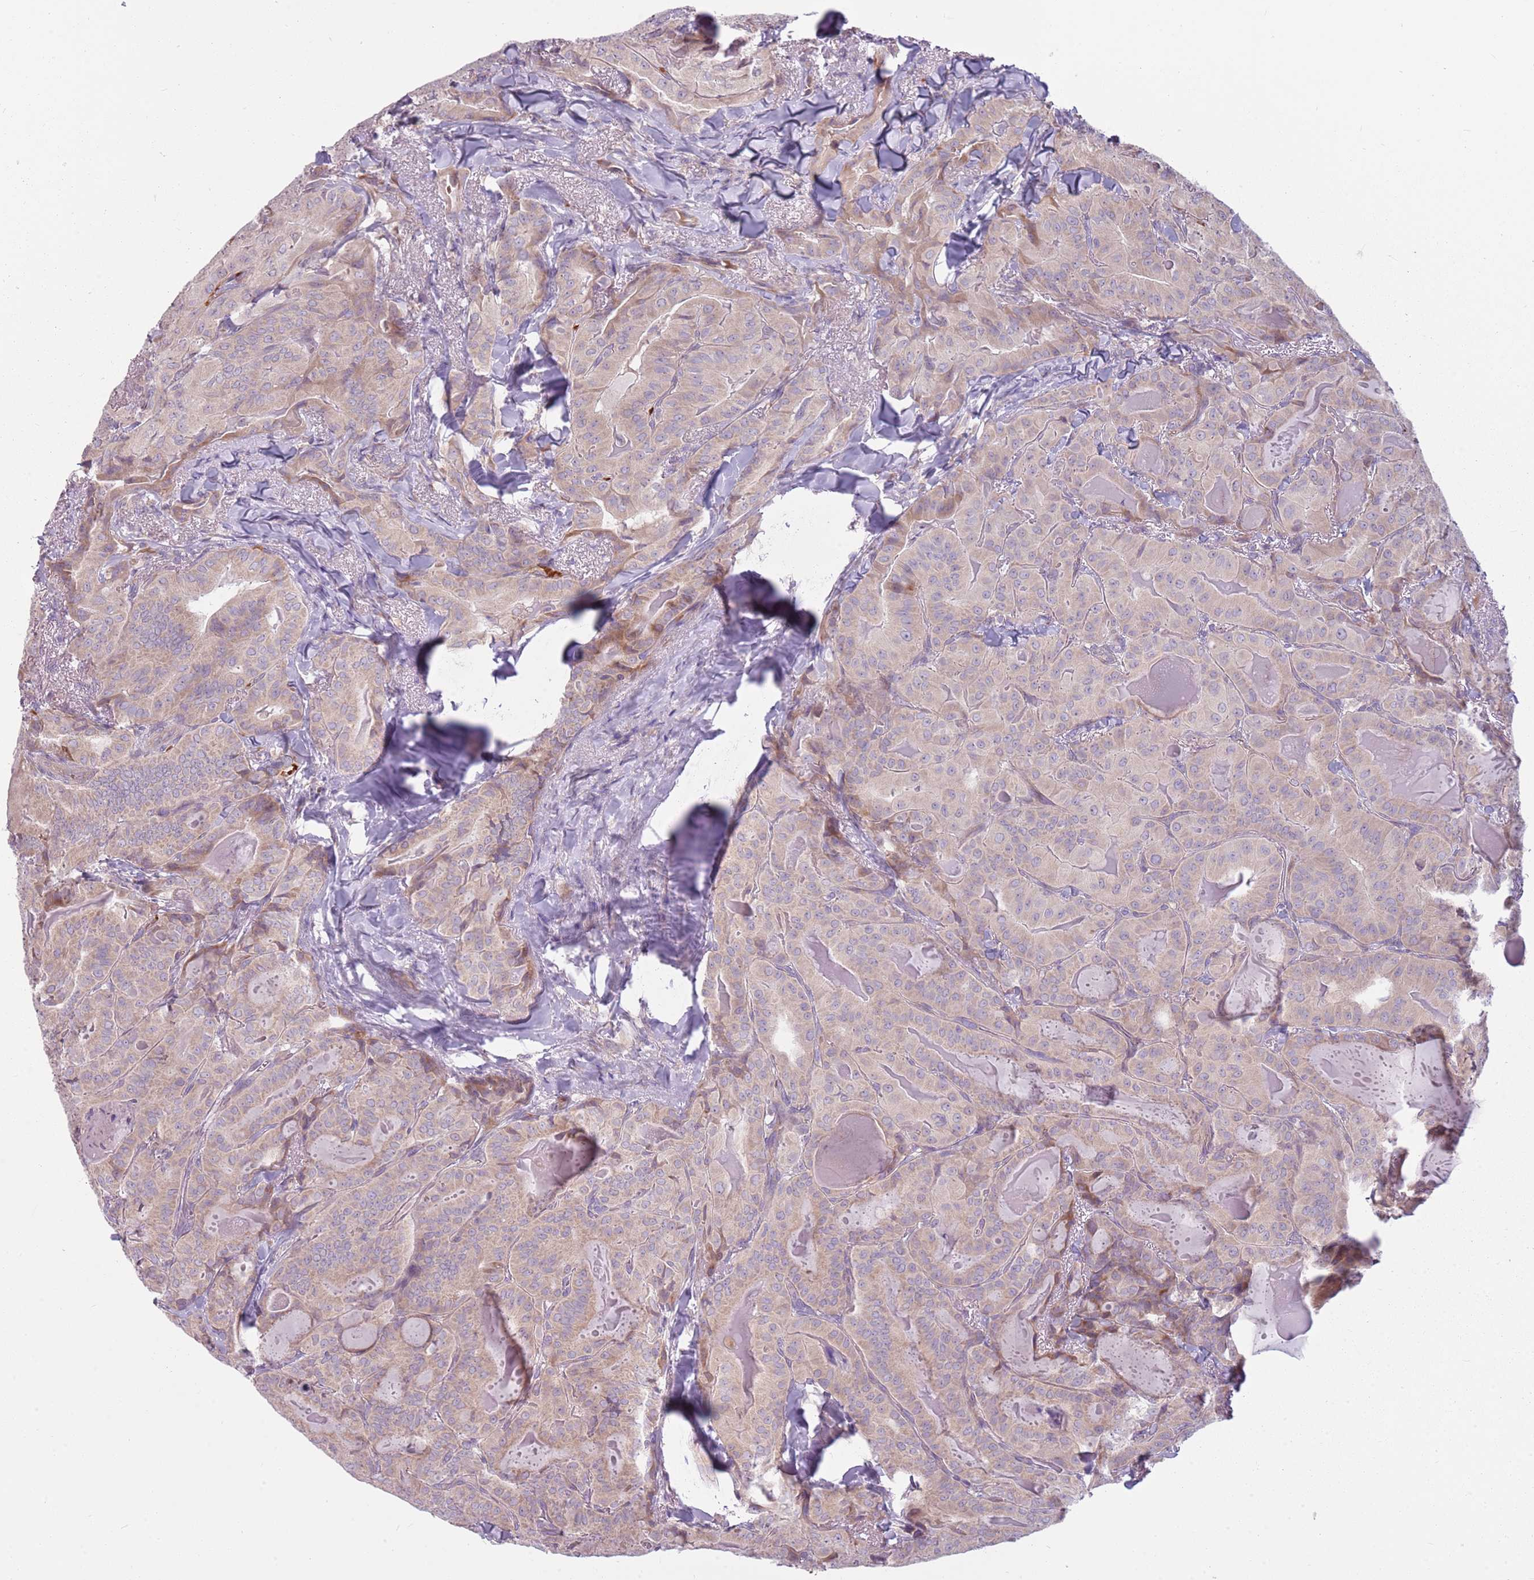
{"staining": {"intensity": "negative", "quantity": "none", "location": "none"}, "tissue": "thyroid cancer", "cell_type": "Tumor cells", "image_type": "cancer", "snomed": [{"axis": "morphology", "description": "Papillary adenocarcinoma, NOS"}, {"axis": "topography", "description": "Thyroid gland"}], "caption": "This is a histopathology image of IHC staining of papillary adenocarcinoma (thyroid), which shows no staining in tumor cells.", "gene": "HSPA14", "patient": {"sex": "female", "age": 68}}